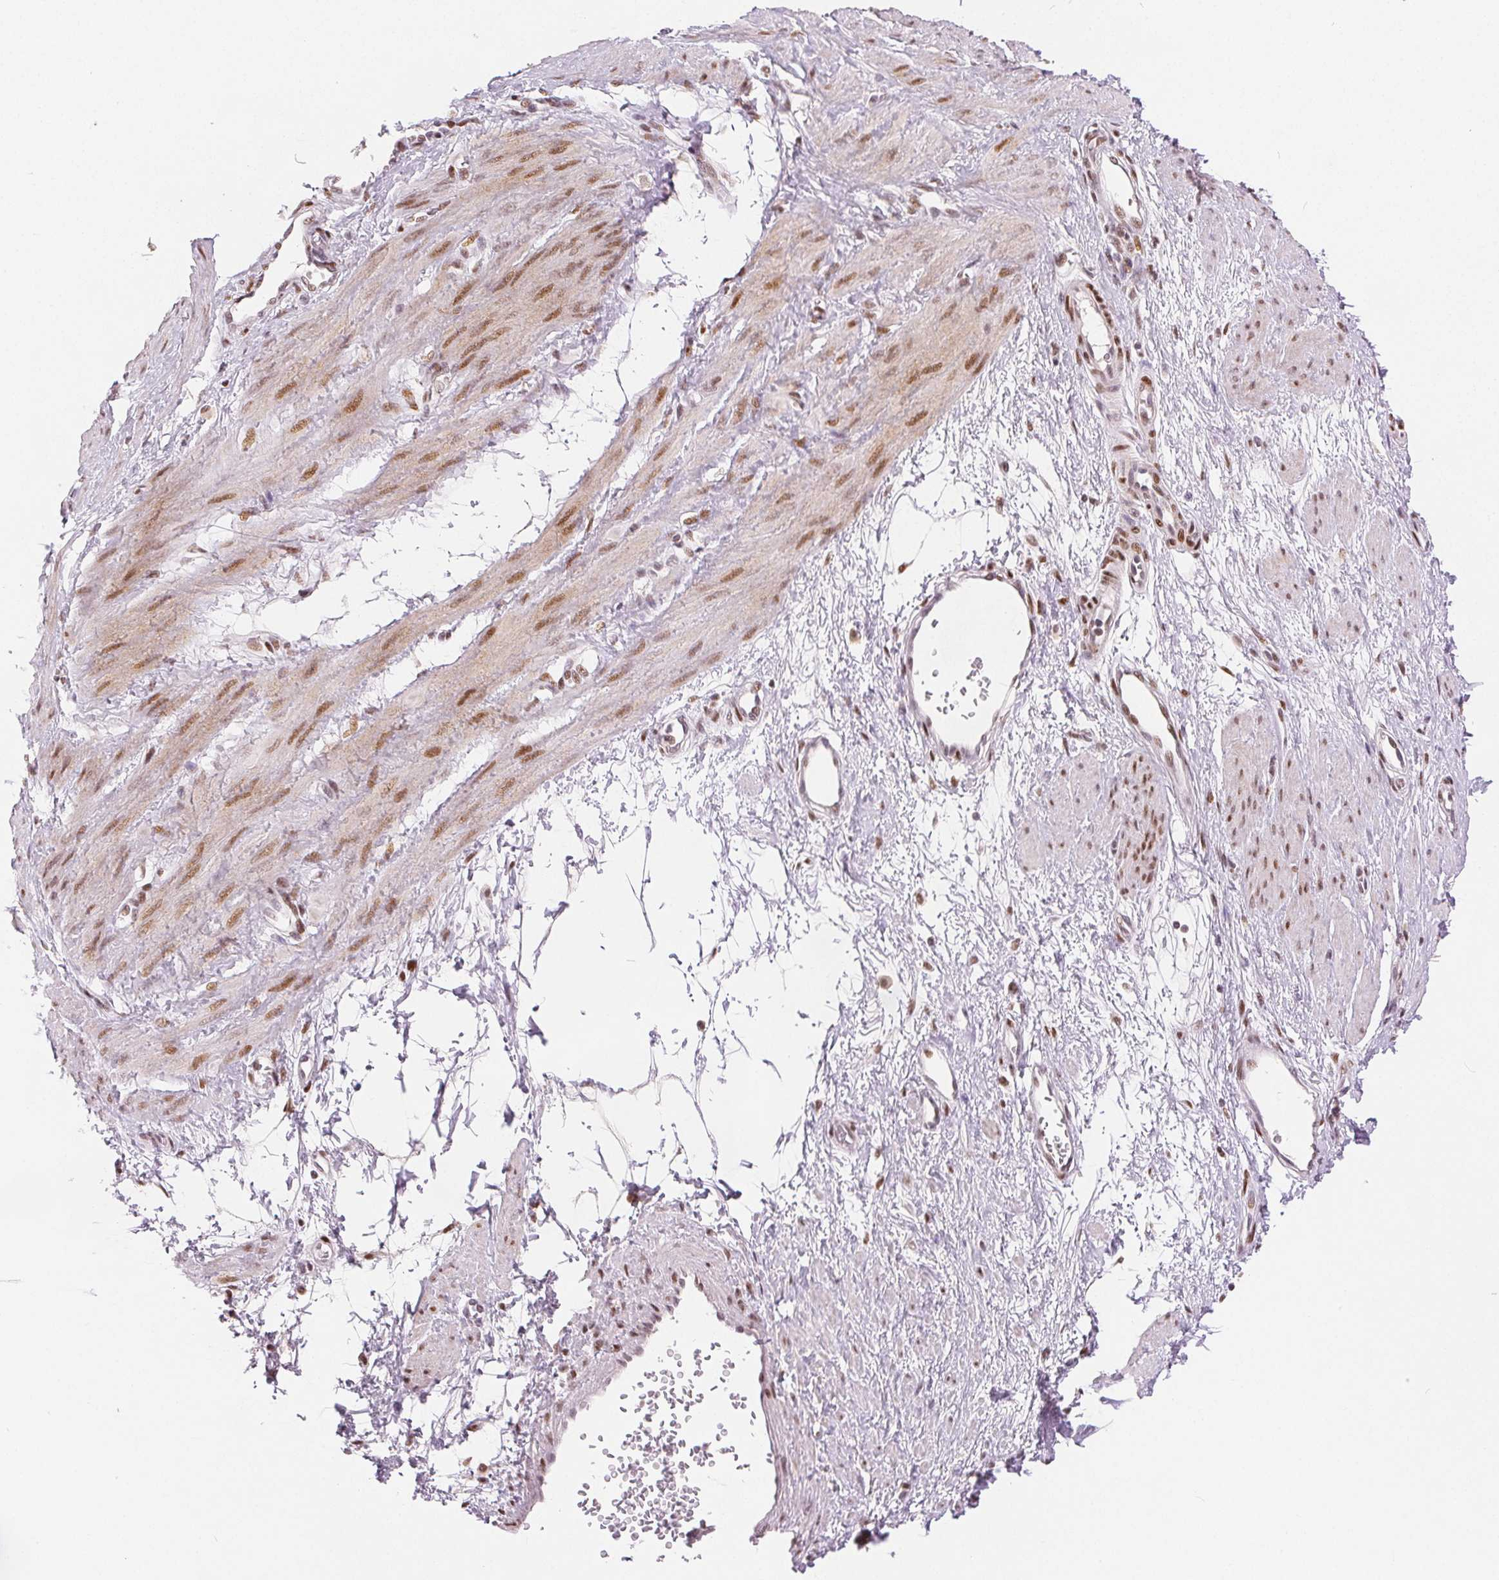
{"staining": {"intensity": "moderate", "quantity": ">75%", "location": "nuclear"}, "tissue": "smooth muscle", "cell_type": "Smooth muscle cells", "image_type": "normal", "snomed": [{"axis": "morphology", "description": "Normal tissue, NOS"}, {"axis": "topography", "description": "Smooth muscle"}, {"axis": "topography", "description": "Uterus"}], "caption": "This is an image of IHC staining of benign smooth muscle, which shows moderate staining in the nuclear of smooth muscle cells.", "gene": "ZNF703", "patient": {"sex": "female", "age": 39}}